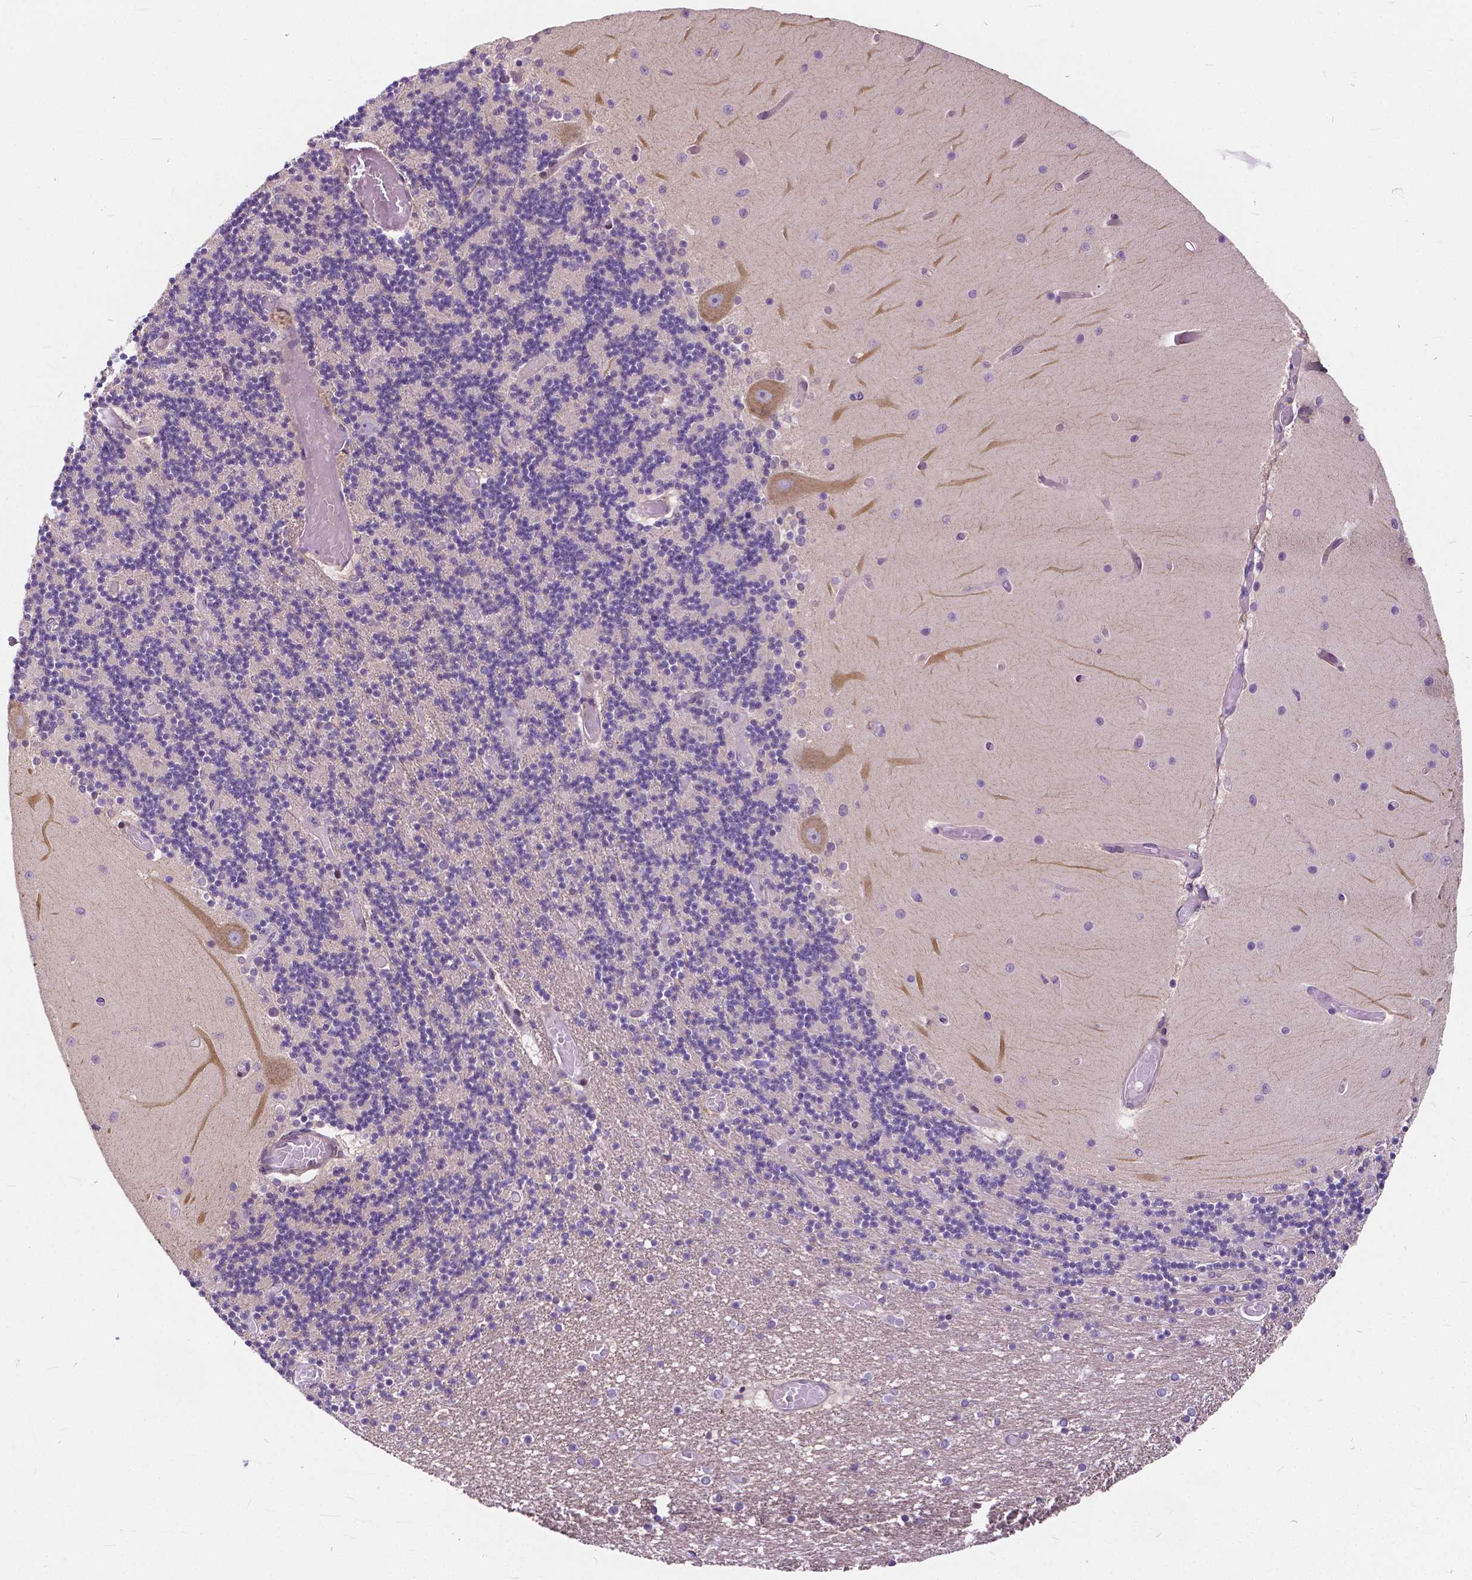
{"staining": {"intensity": "negative", "quantity": "none", "location": "none"}, "tissue": "cerebellum", "cell_type": "Cells in granular layer", "image_type": "normal", "snomed": [{"axis": "morphology", "description": "Normal tissue, NOS"}, {"axis": "topography", "description": "Cerebellum"}], "caption": "Immunohistochemistry of unremarkable cerebellum displays no expression in cells in granular layer.", "gene": "INPP5E", "patient": {"sex": "female", "age": 28}}